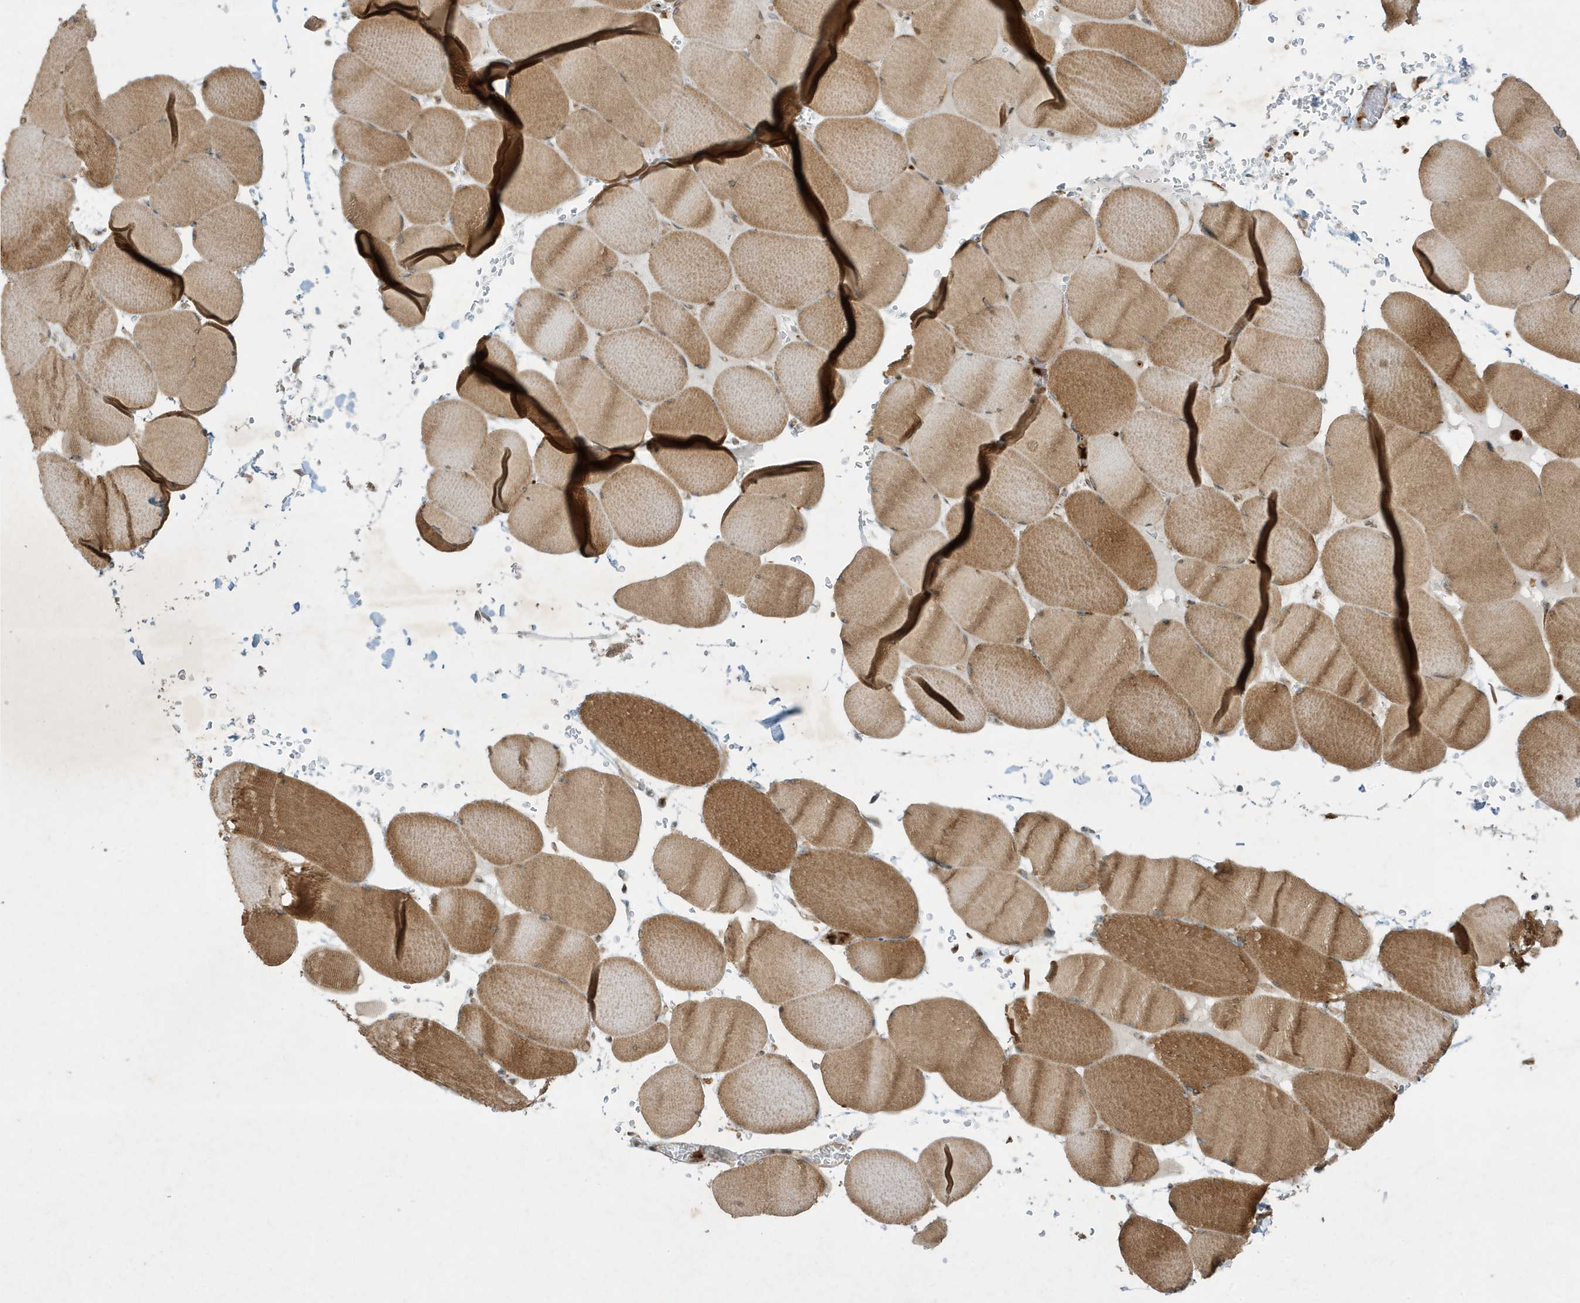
{"staining": {"intensity": "moderate", "quantity": ">75%", "location": "cytoplasmic/membranous"}, "tissue": "skeletal muscle", "cell_type": "Myocytes", "image_type": "normal", "snomed": [{"axis": "morphology", "description": "Normal tissue, NOS"}, {"axis": "topography", "description": "Skeletal muscle"}, {"axis": "topography", "description": "Head-Neck"}], "caption": "Immunohistochemistry (IHC) image of normal skeletal muscle: human skeletal muscle stained using immunohistochemistry (IHC) shows medium levels of moderate protein expression localized specifically in the cytoplasmic/membranous of myocytes, appearing as a cytoplasmic/membranous brown color.", "gene": "IFT57", "patient": {"sex": "male", "age": 66}}